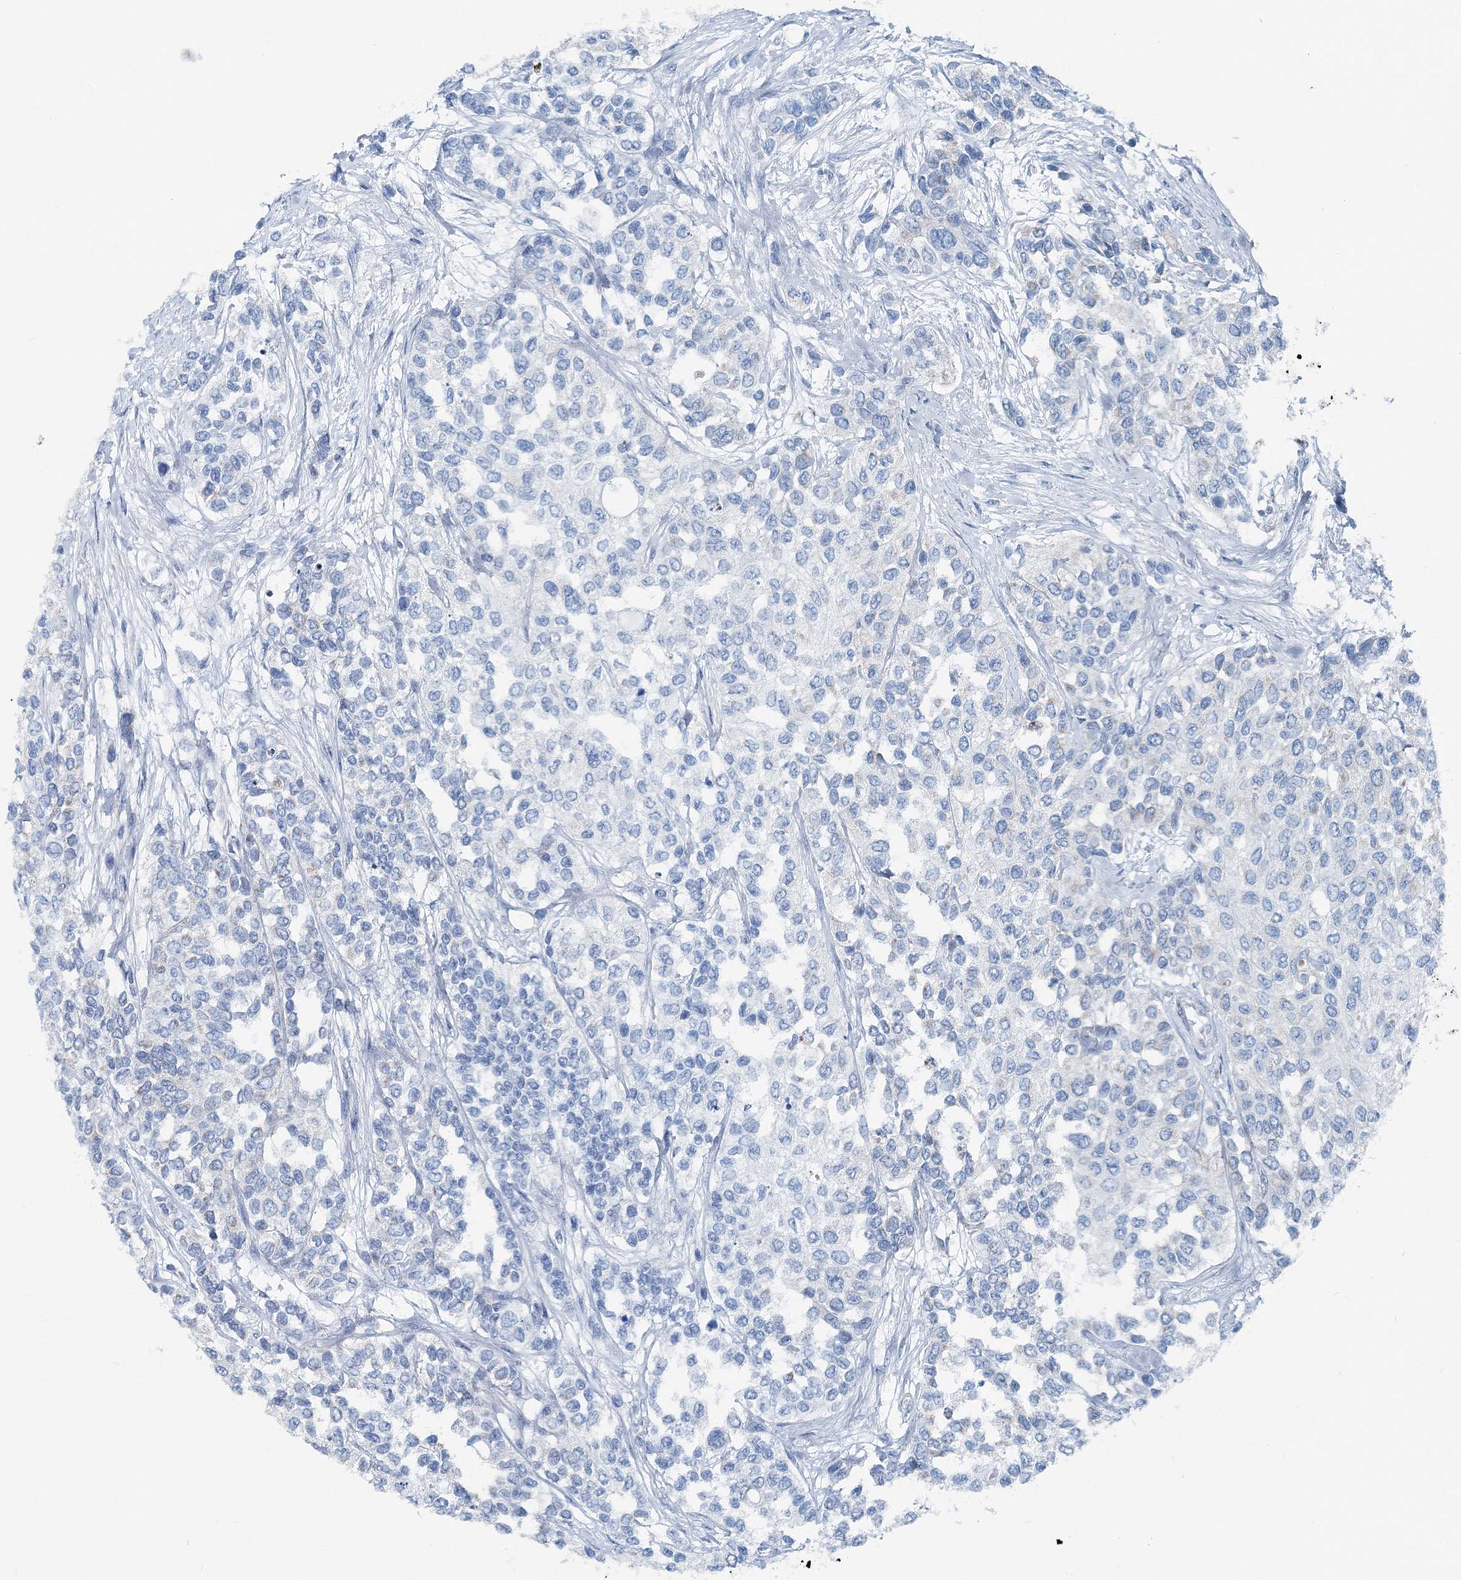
{"staining": {"intensity": "negative", "quantity": "none", "location": "none"}, "tissue": "urothelial cancer", "cell_type": "Tumor cells", "image_type": "cancer", "snomed": [{"axis": "morphology", "description": "Normal tissue, NOS"}, {"axis": "morphology", "description": "Urothelial carcinoma, High grade"}, {"axis": "topography", "description": "Vascular tissue"}, {"axis": "topography", "description": "Urinary bladder"}], "caption": "Human high-grade urothelial carcinoma stained for a protein using IHC demonstrates no expression in tumor cells.", "gene": "GABARAPL2", "patient": {"sex": "female", "age": 56}}